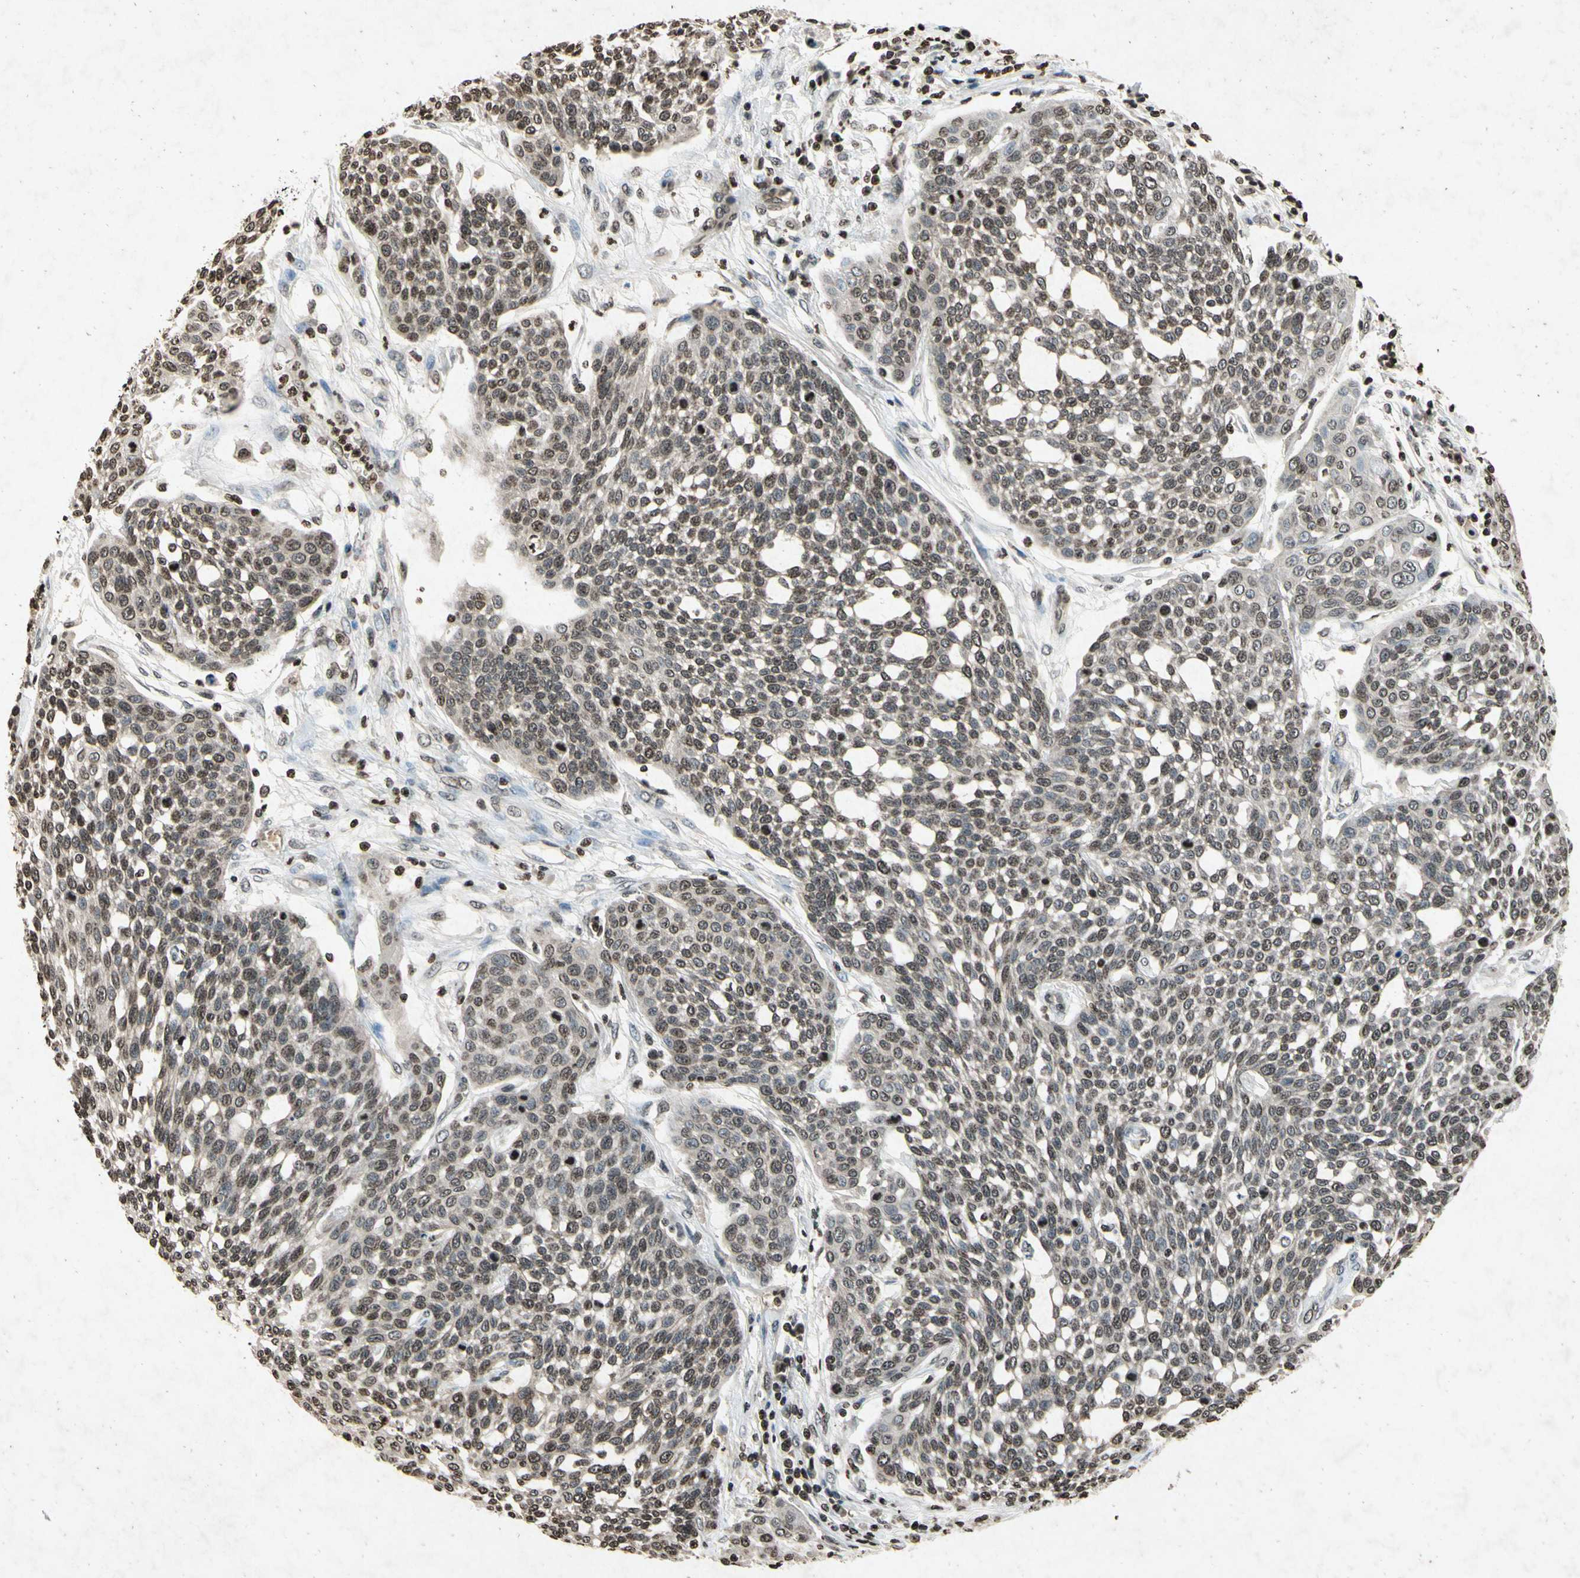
{"staining": {"intensity": "weak", "quantity": "25%-75%", "location": "nuclear"}, "tissue": "cervical cancer", "cell_type": "Tumor cells", "image_type": "cancer", "snomed": [{"axis": "morphology", "description": "Squamous cell carcinoma, NOS"}, {"axis": "topography", "description": "Cervix"}], "caption": "This histopathology image demonstrates immunohistochemistry staining of cervical squamous cell carcinoma, with low weak nuclear expression in about 25%-75% of tumor cells.", "gene": "HOXB3", "patient": {"sex": "female", "age": 34}}